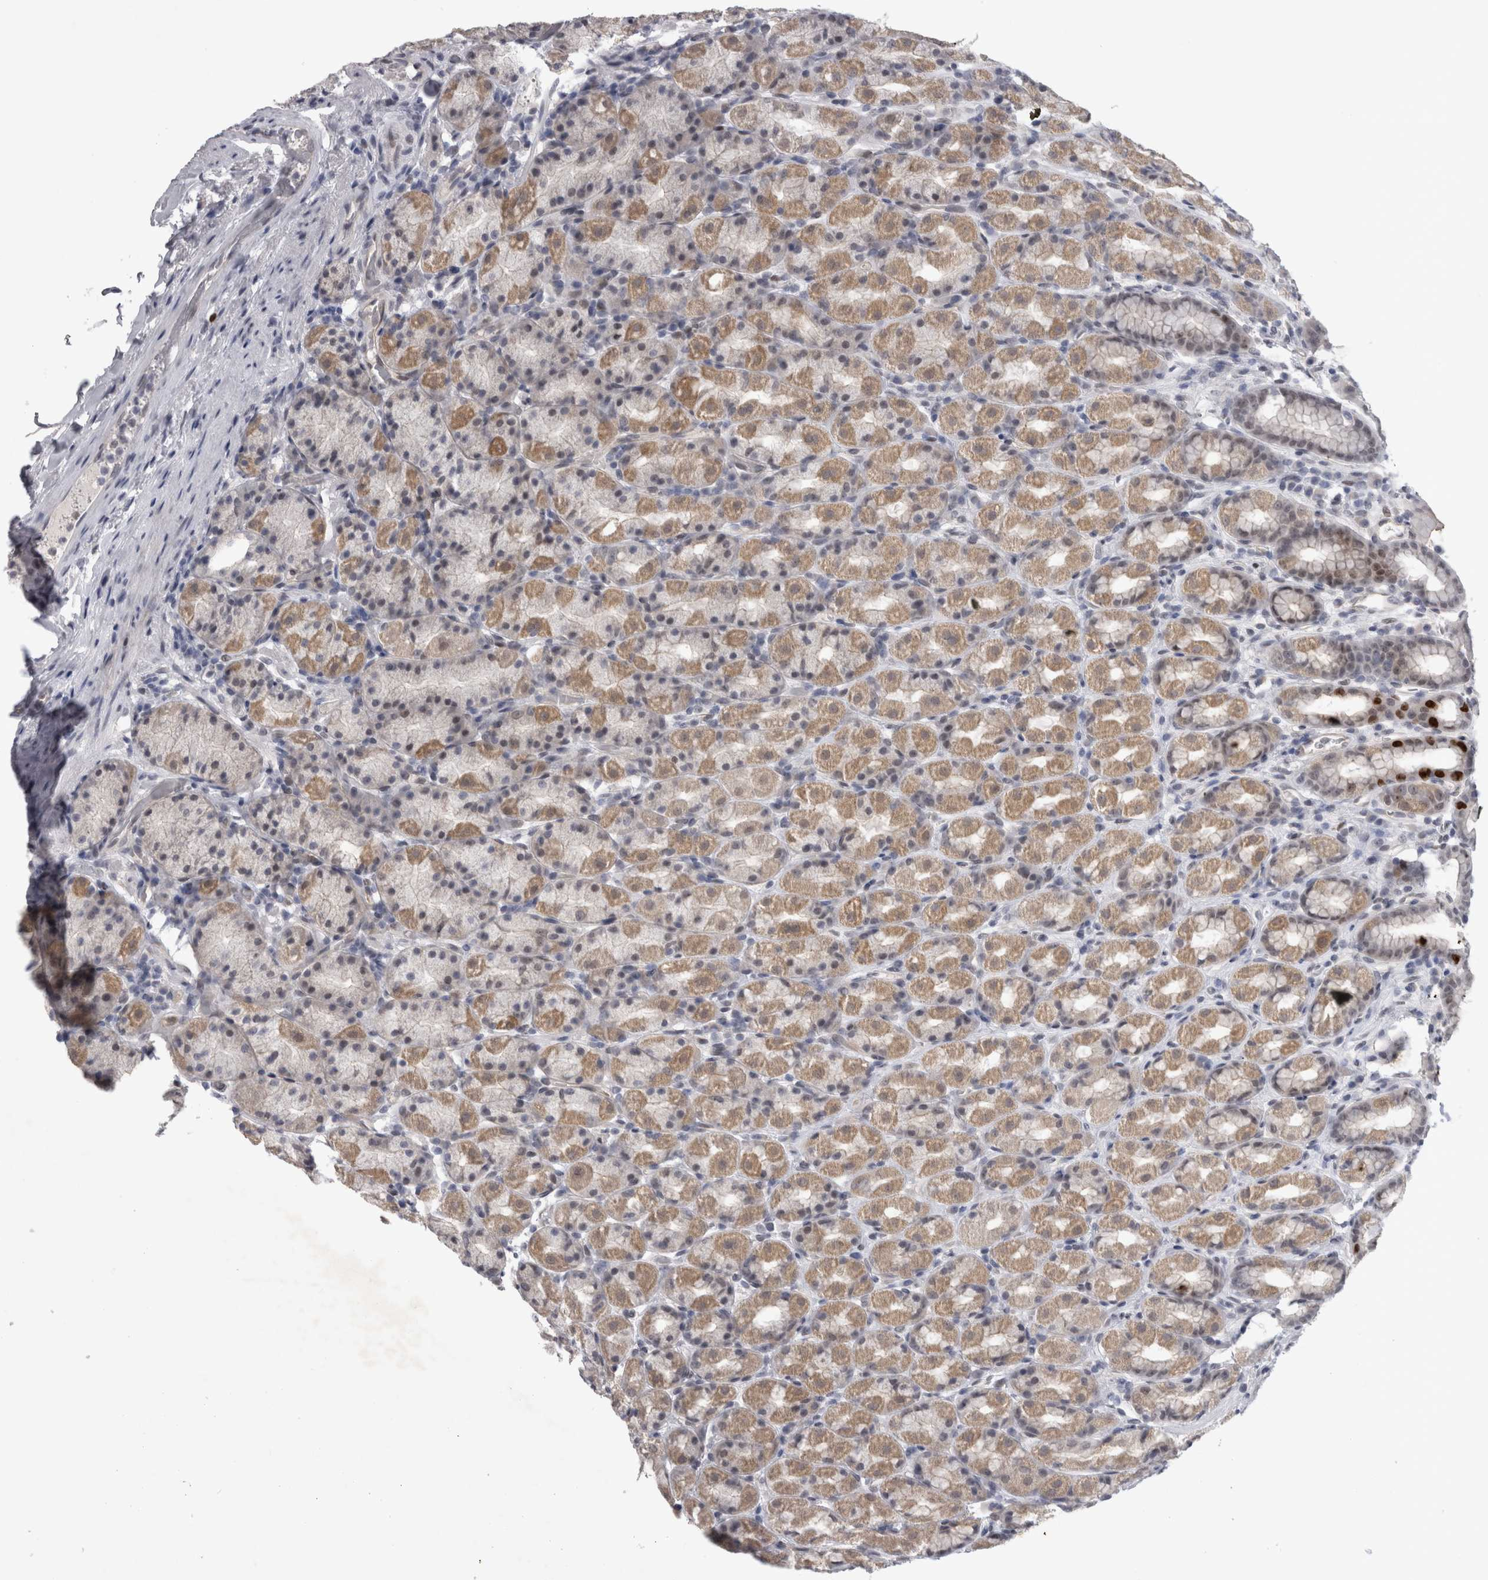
{"staining": {"intensity": "moderate", "quantity": "<25%", "location": "cytoplasmic/membranous,nuclear"}, "tissue": "stomach", "cell_type": "Glandular cells", "image_type": "normal", "snomed": [{"axis": "morphology", "description": "Normal tissue, NOS"}, {"axis": "topography", "description": "Stomach, upper"}], "caption": "IHC photomicrograph of unremarkable stomach: human stomach stained using immunohistochemistry exhibits low levels of moderate protein expression localized specifically in the cytoplasmic/membranous,nuclear of glandular cells, appearing as a cytoplasmic/membranous,nuclear brown color.", "gene": "KIF18B", "patient": {"sex": "male", "age": 68}}